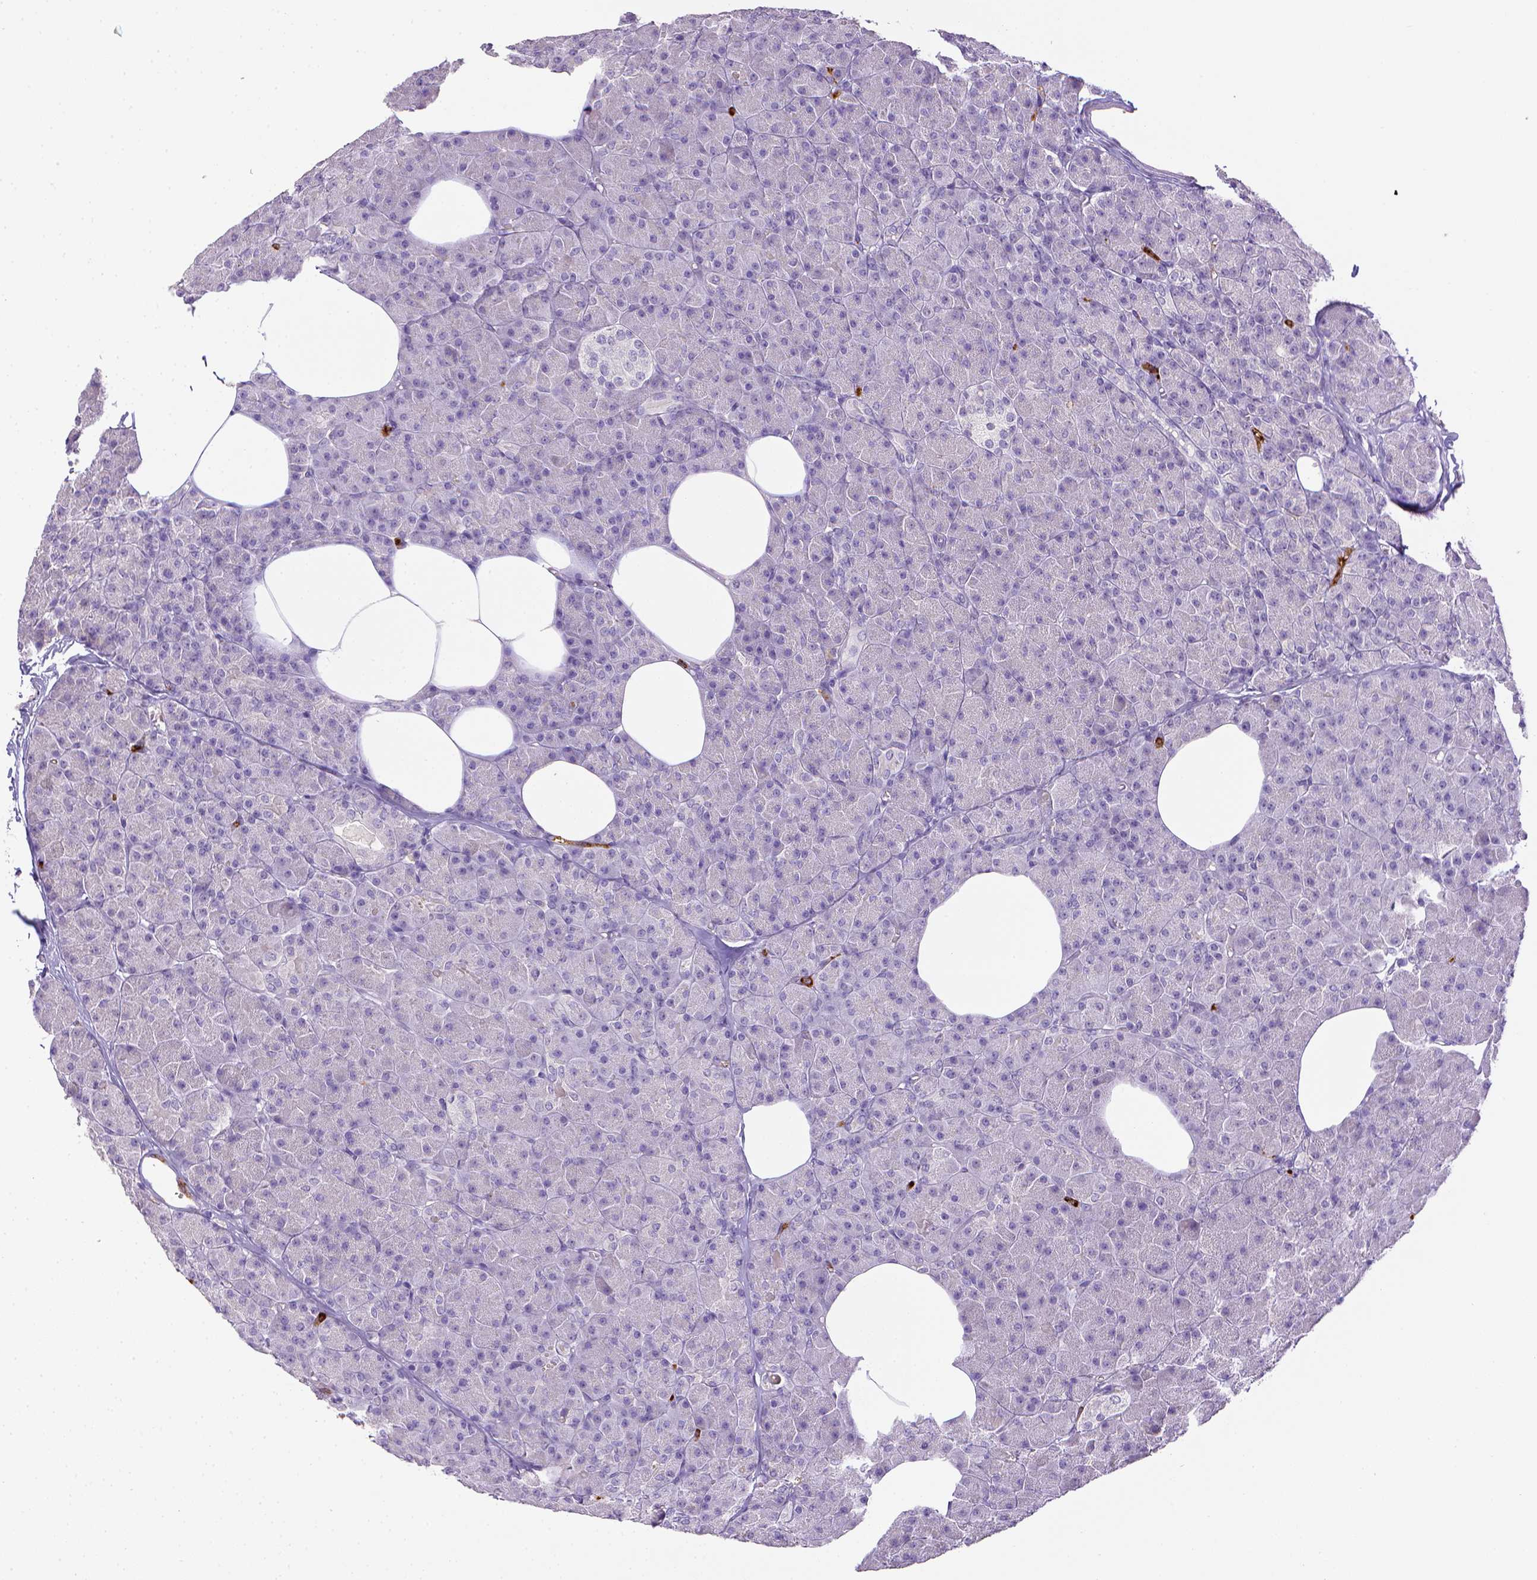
{"staining": {"intensity": "negative", "quantity": "none", "location": "none"}, "tissue": "pancreas", "cell_type": "Exocrine glandular cells", "image_type": "normal", "snomed": [{"axis": "morphology", "description": "Normal tissue, NOS"}, {"axis": "topography", "description": "Pancreas"}], "caption": "A high-resolution histopathology image shows IHC staining of unremarkable pancreas, which shows no significant positivity in exocrine glandular cells.", "gene": "ITGAM", "patient": {"sex": "female", "age": 45}}